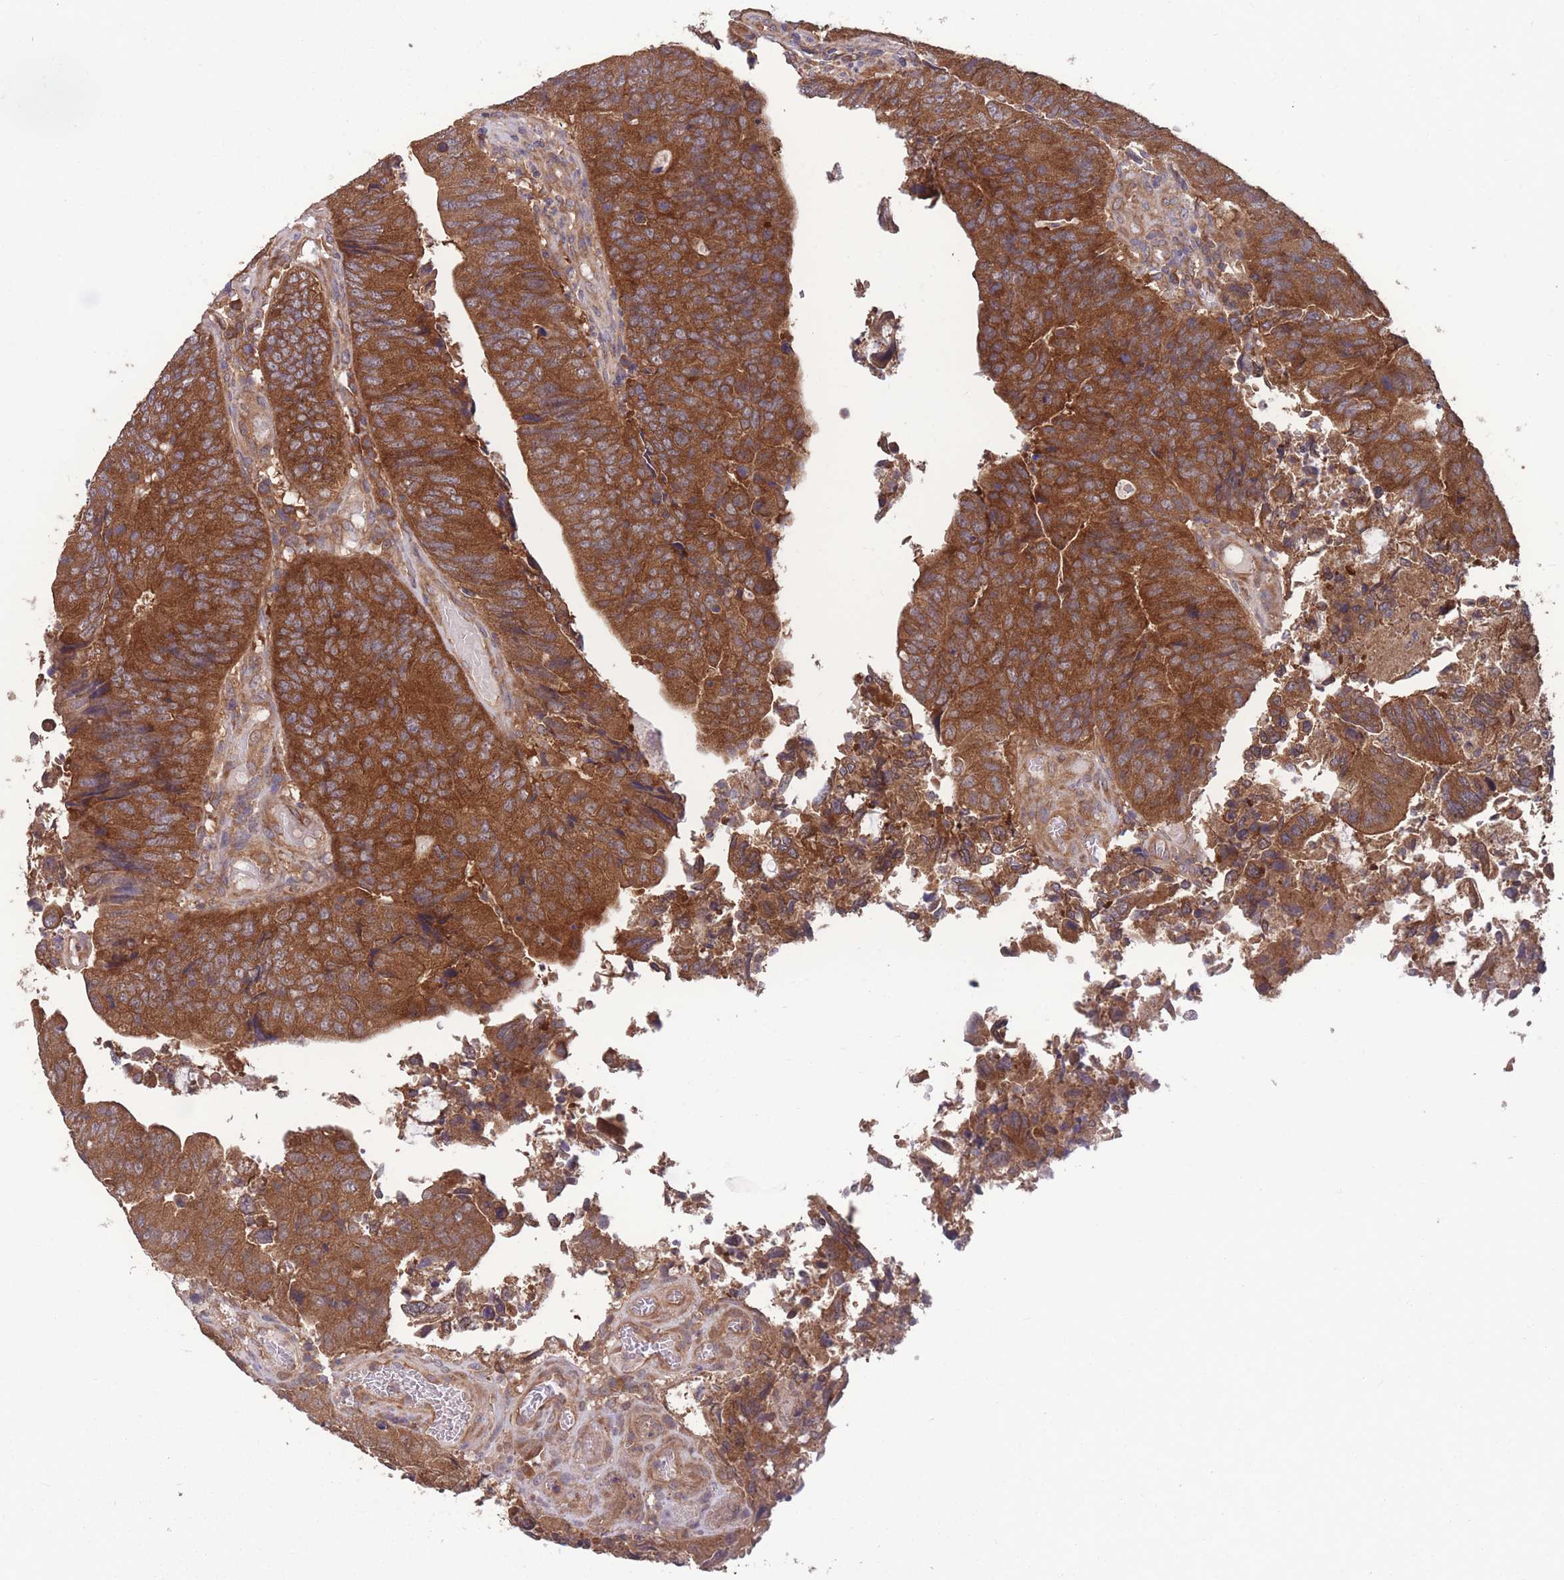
{"staining": {"intensity": "strong", "quantity": ">75%", "location": "cytoplasmic/membranous"}, "tissue": "colorectal cancer", "cell_type": "Tumor cells", "image_type": "cancer", "snomed": [{"axis": "morphology", "description": "Adenocarcinoma, NOS"}, {"axis": "topography", "description": "Colon"}], "caption": "Immunohistochemical staining of colorectal cancer reveals high levels of strong cytoplasmic/membranous protein positivity in approximately >75% of tumor cells.", "gene": "ZPR1", "patient": {"sex": "female", "age": 67}}